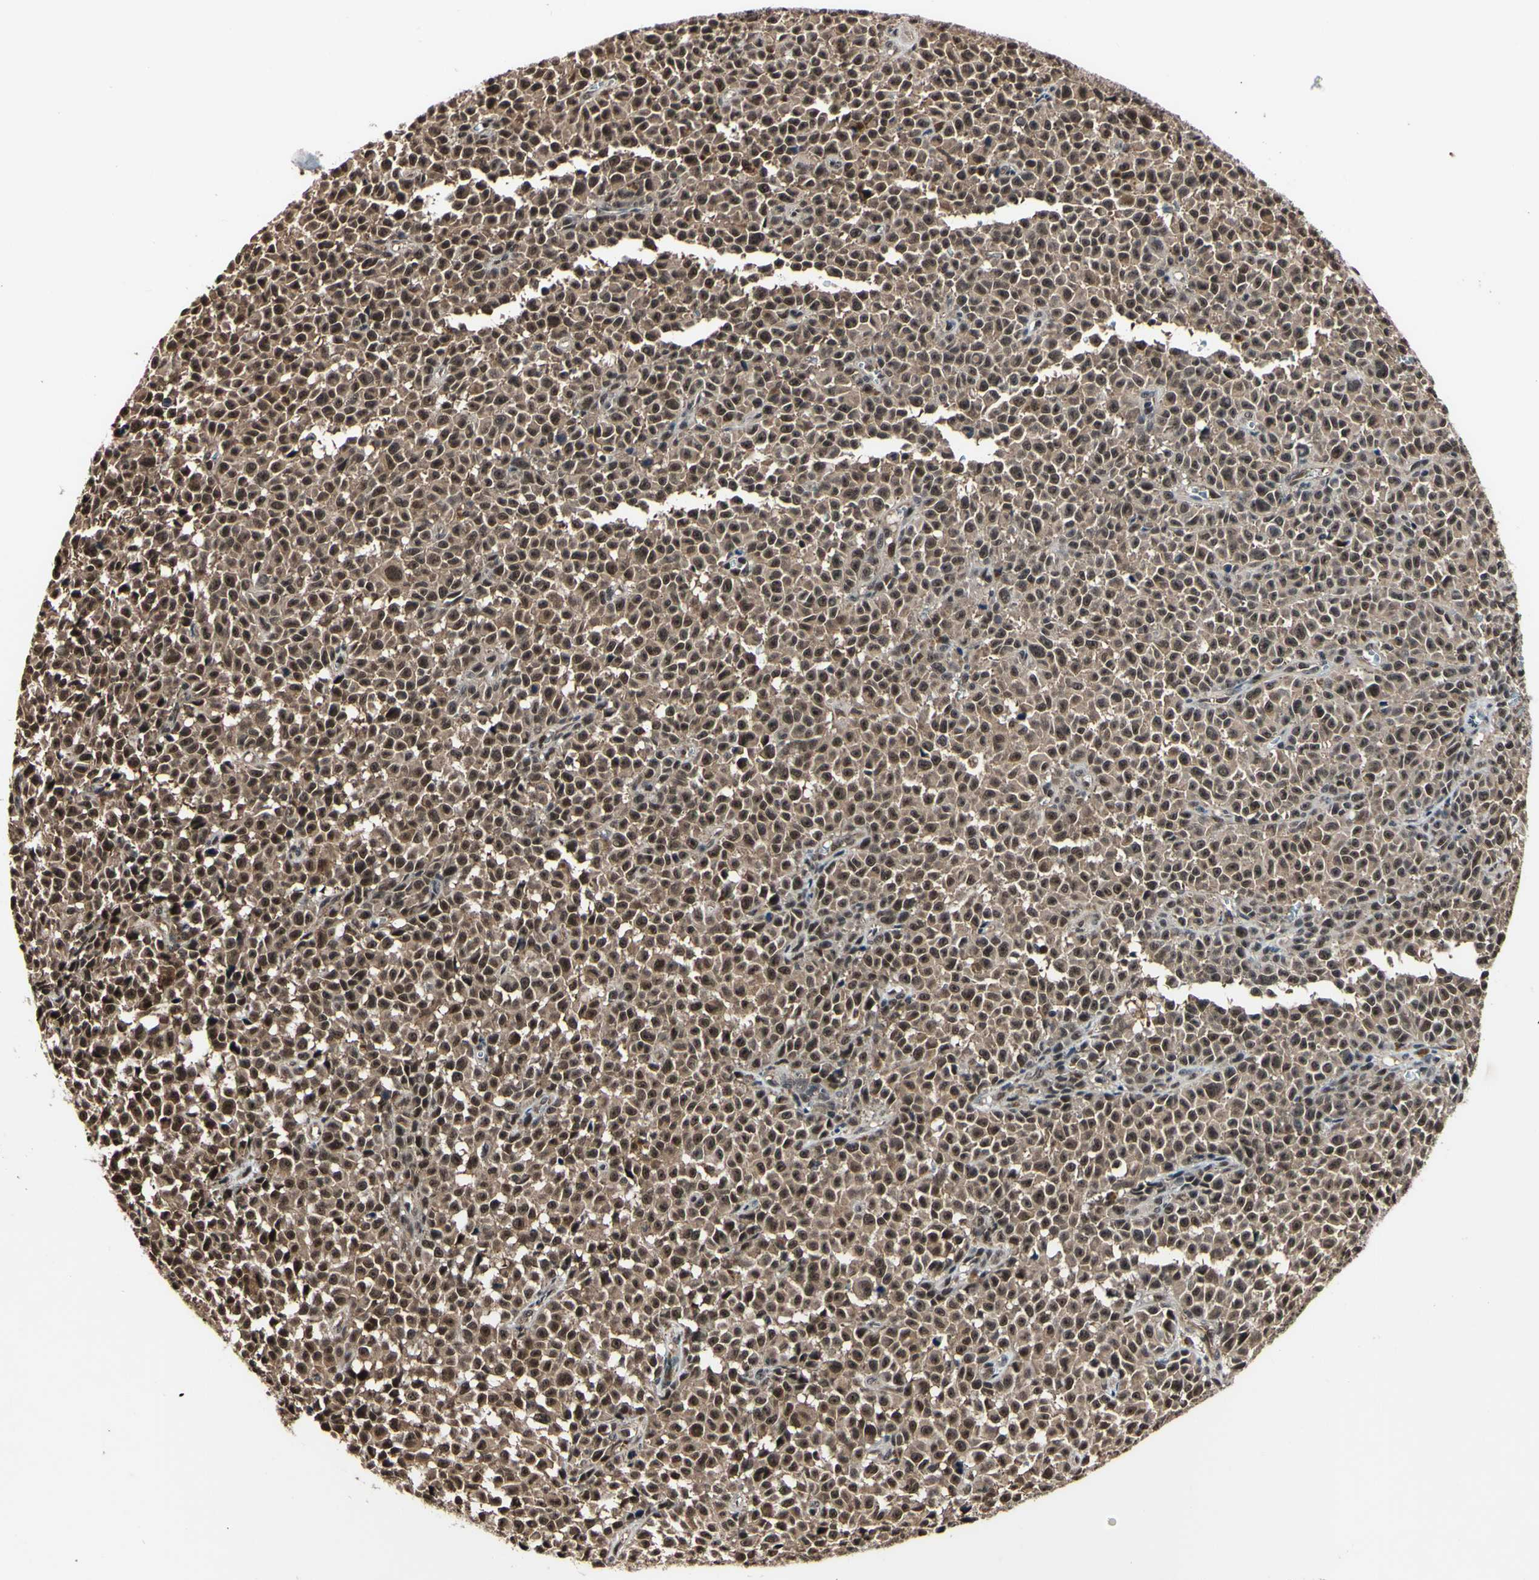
{"staining": {"intensity": "moderate", "quantity": ">75%", "location": "cytoplasmic/membranous,nuclear"}, "tissue": "melanoma", "cell_type": "Tumor cells", "image_type": "cancer", "snomed": [{"axis": "morphology", "description": "Malignant melanoma, NOS"}, {"axis": "topography", "description": "Skin"}], "caption": "A medium amount of moderate cytoplasmic/membranous and nuclear expression is identified in about >75% of tumor cells in malignant melanoma tissue.", "gene": "PSMD10", "patient": {"sex": "female", "age": 82}}